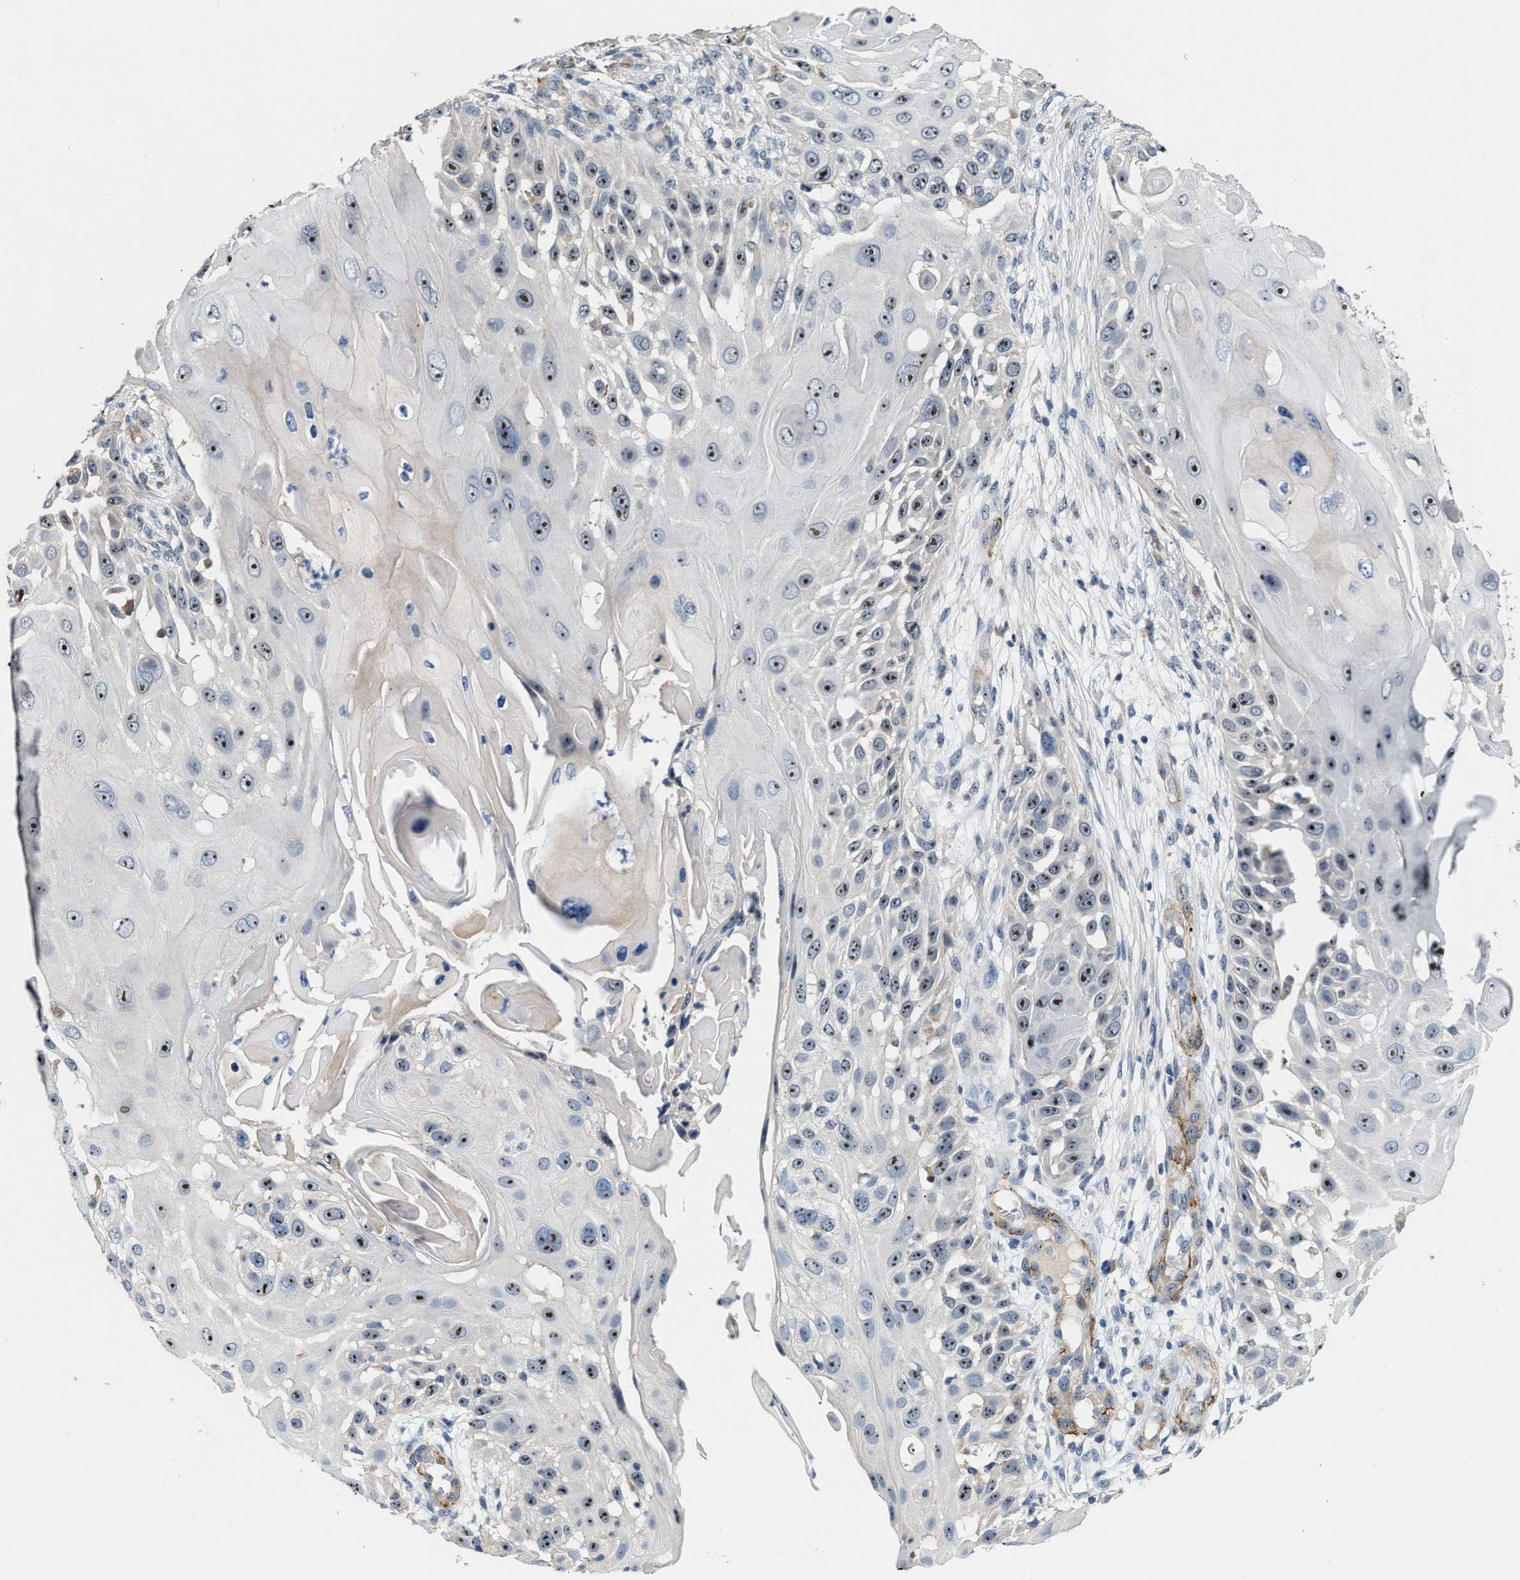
{"staining": {"intensity": "strong", "quantity": ">75%", "location": "nuclear"}, "tissue": "skin cancer", "cell_type": "Tumor cells", "image_type": "cancer", "snomed": [{"axis": "morphology", "description": "Squamous cell carcinoma, NOS"}, {"axis": "topography", "description": "Skin"}], "caption": "Immunohistochemical staining of human skin cancer (squamous cell carcinoma) exhibits strong nuclear protein positivity in about >75% of tumor cells.", "gene": "ZNF783", "patient": {"sex": "female", "age": 44}}